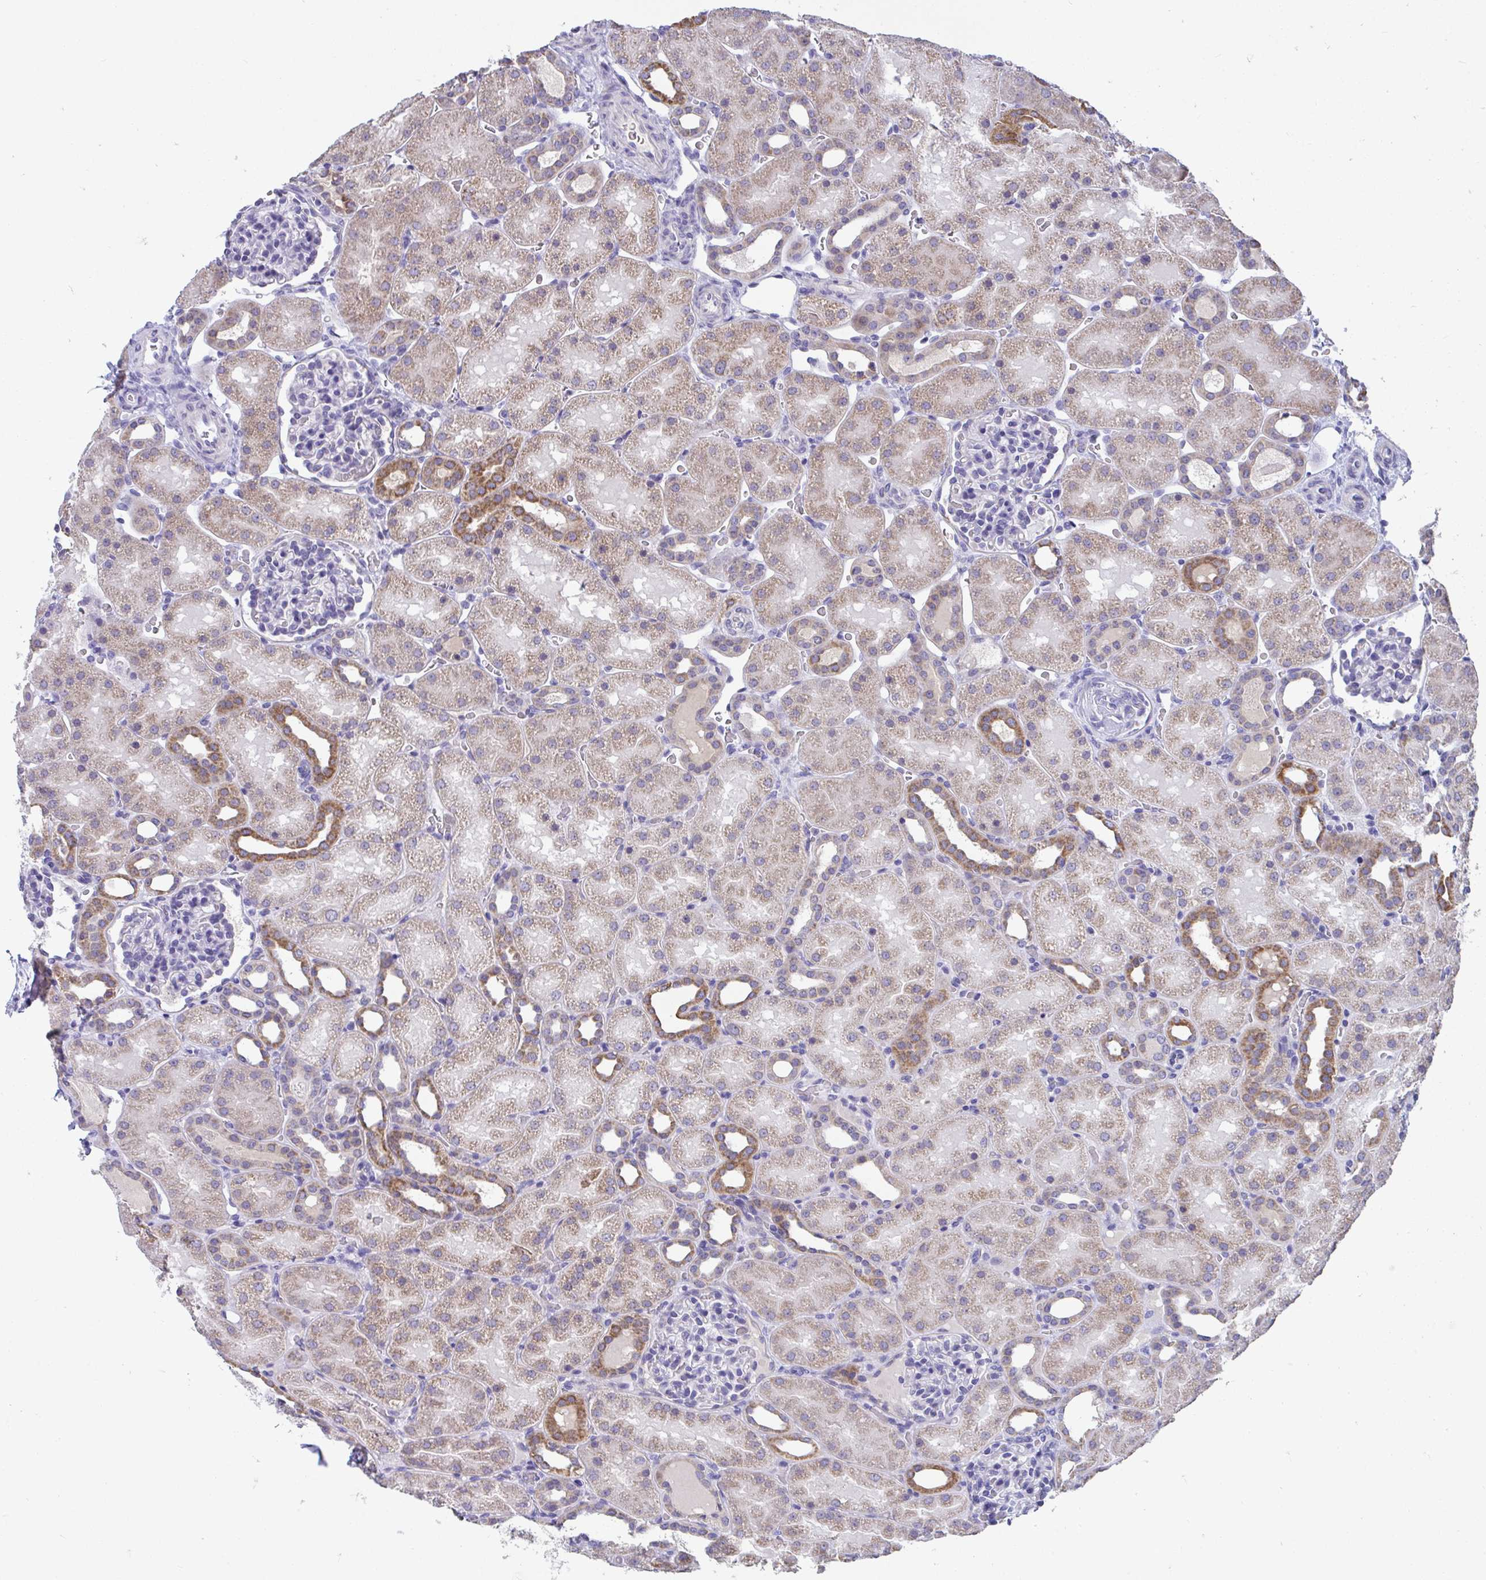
{"staining": {"intensity": "negative", "quantity": "none", "location": "none"}, "tissue": "kidney", "cell_type": "Cells in glomeruli", "image_type": "normal", "snomed": [{"axis": "morphology", "description": "Normal tissue, NOS"}, {"axis": "topography", "description": "Kidney"}], "caption": "The IHC micrograph has no significant positivity in cells in glomeruli of kidney. The staining is performed using DAB brown chromogen with nuclei counter-stained in using hematoxylin.", "gene": "COA5", "patient": {"sex": "male", "age": 2}}